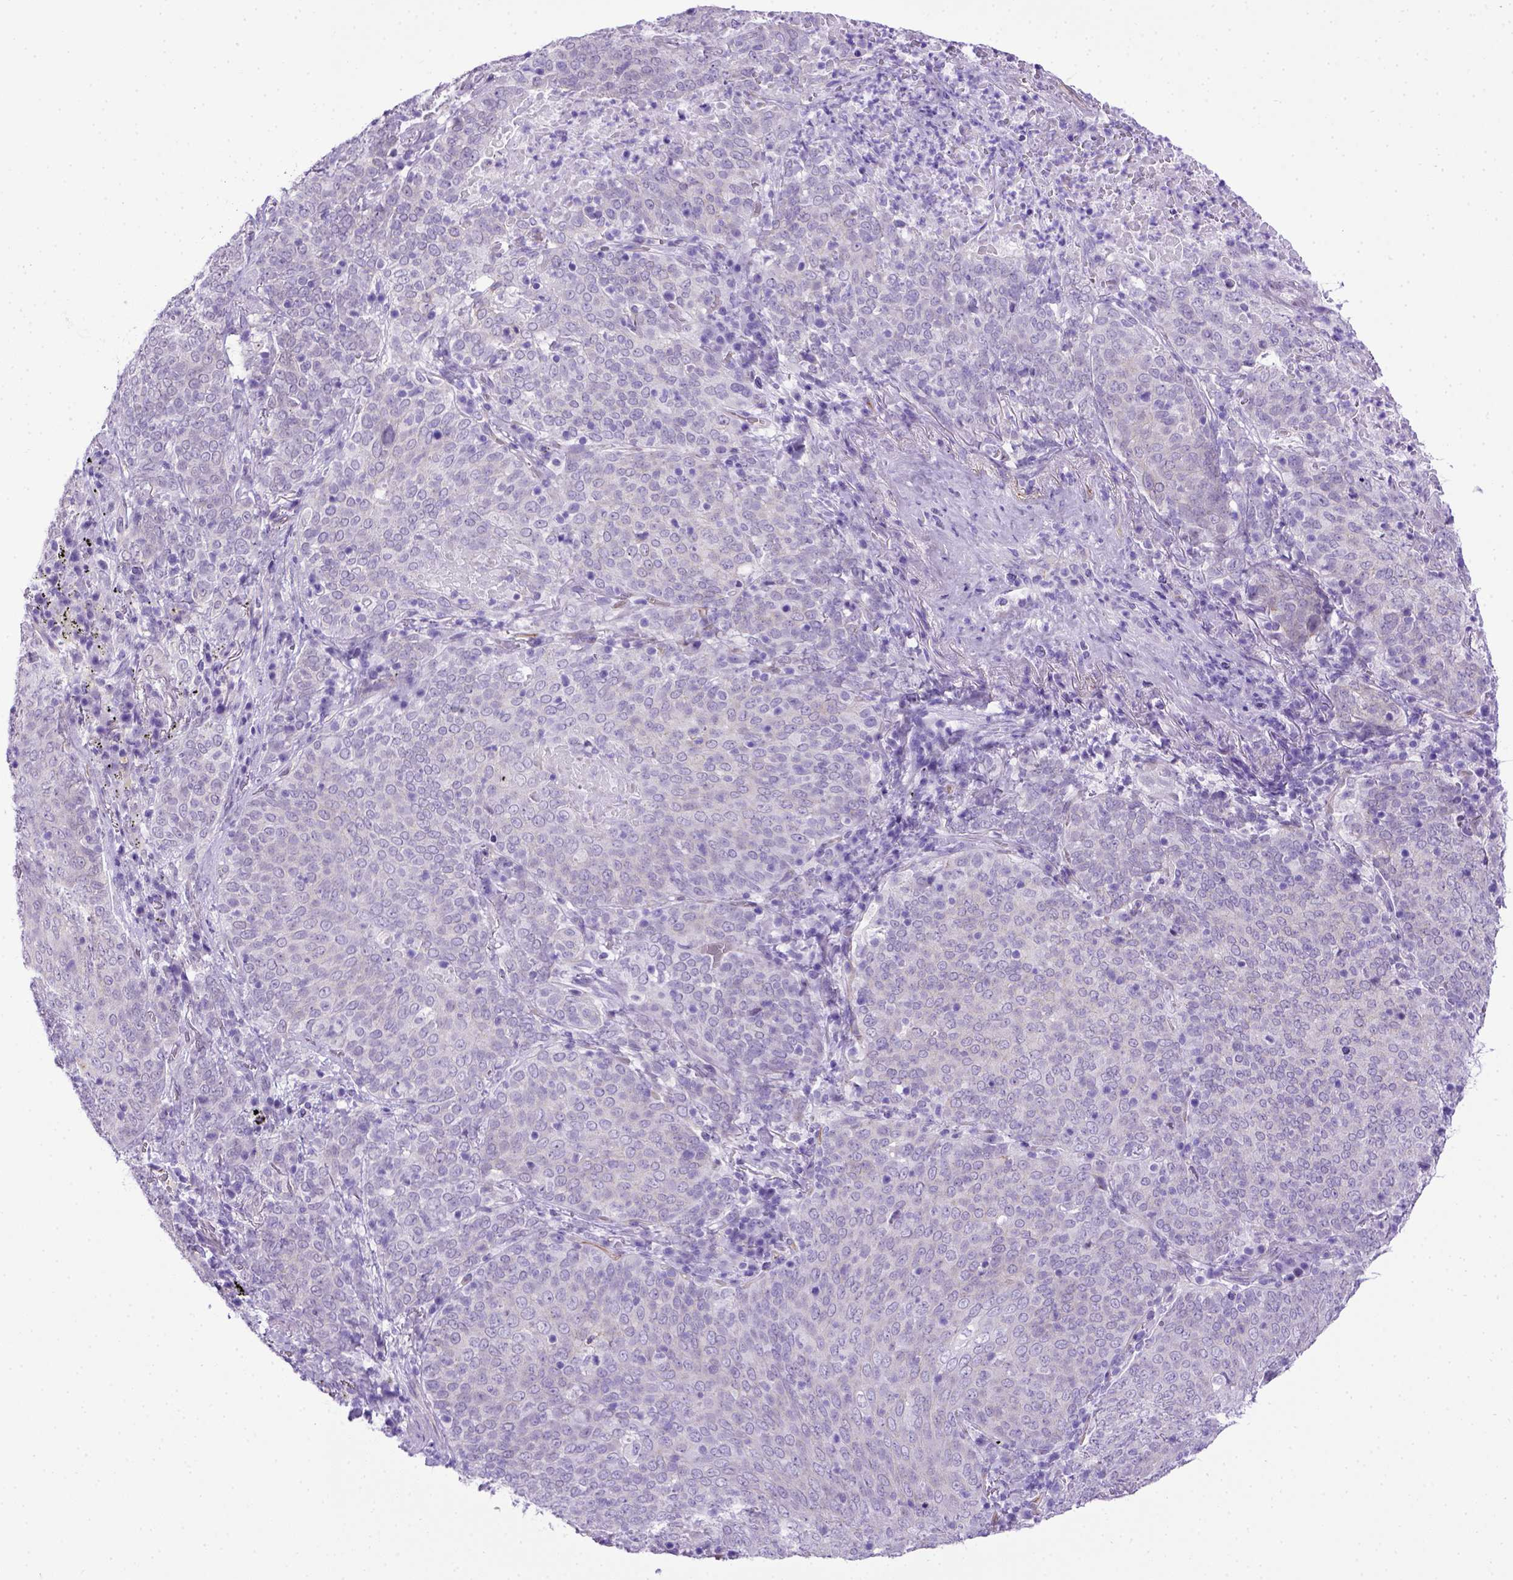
{"staining": {"intensity": "negative", "quantity": "none", "location": "none"}, "tissue": "lung cancer", "cell_type": "Tumor cells", "image_type": "cancer", "snomed": [{"axis": "morphology", "description": "Squamous cell carcinoma, NOS"}, {"axis": "topography", "description": "Lung"}], "caption": "IHC image of lung cancer stained for a protein (brown), which shows no positivity in tumor cells.", "gene": "ADAM12", "patient": {"sex": "male", "age": 82}}